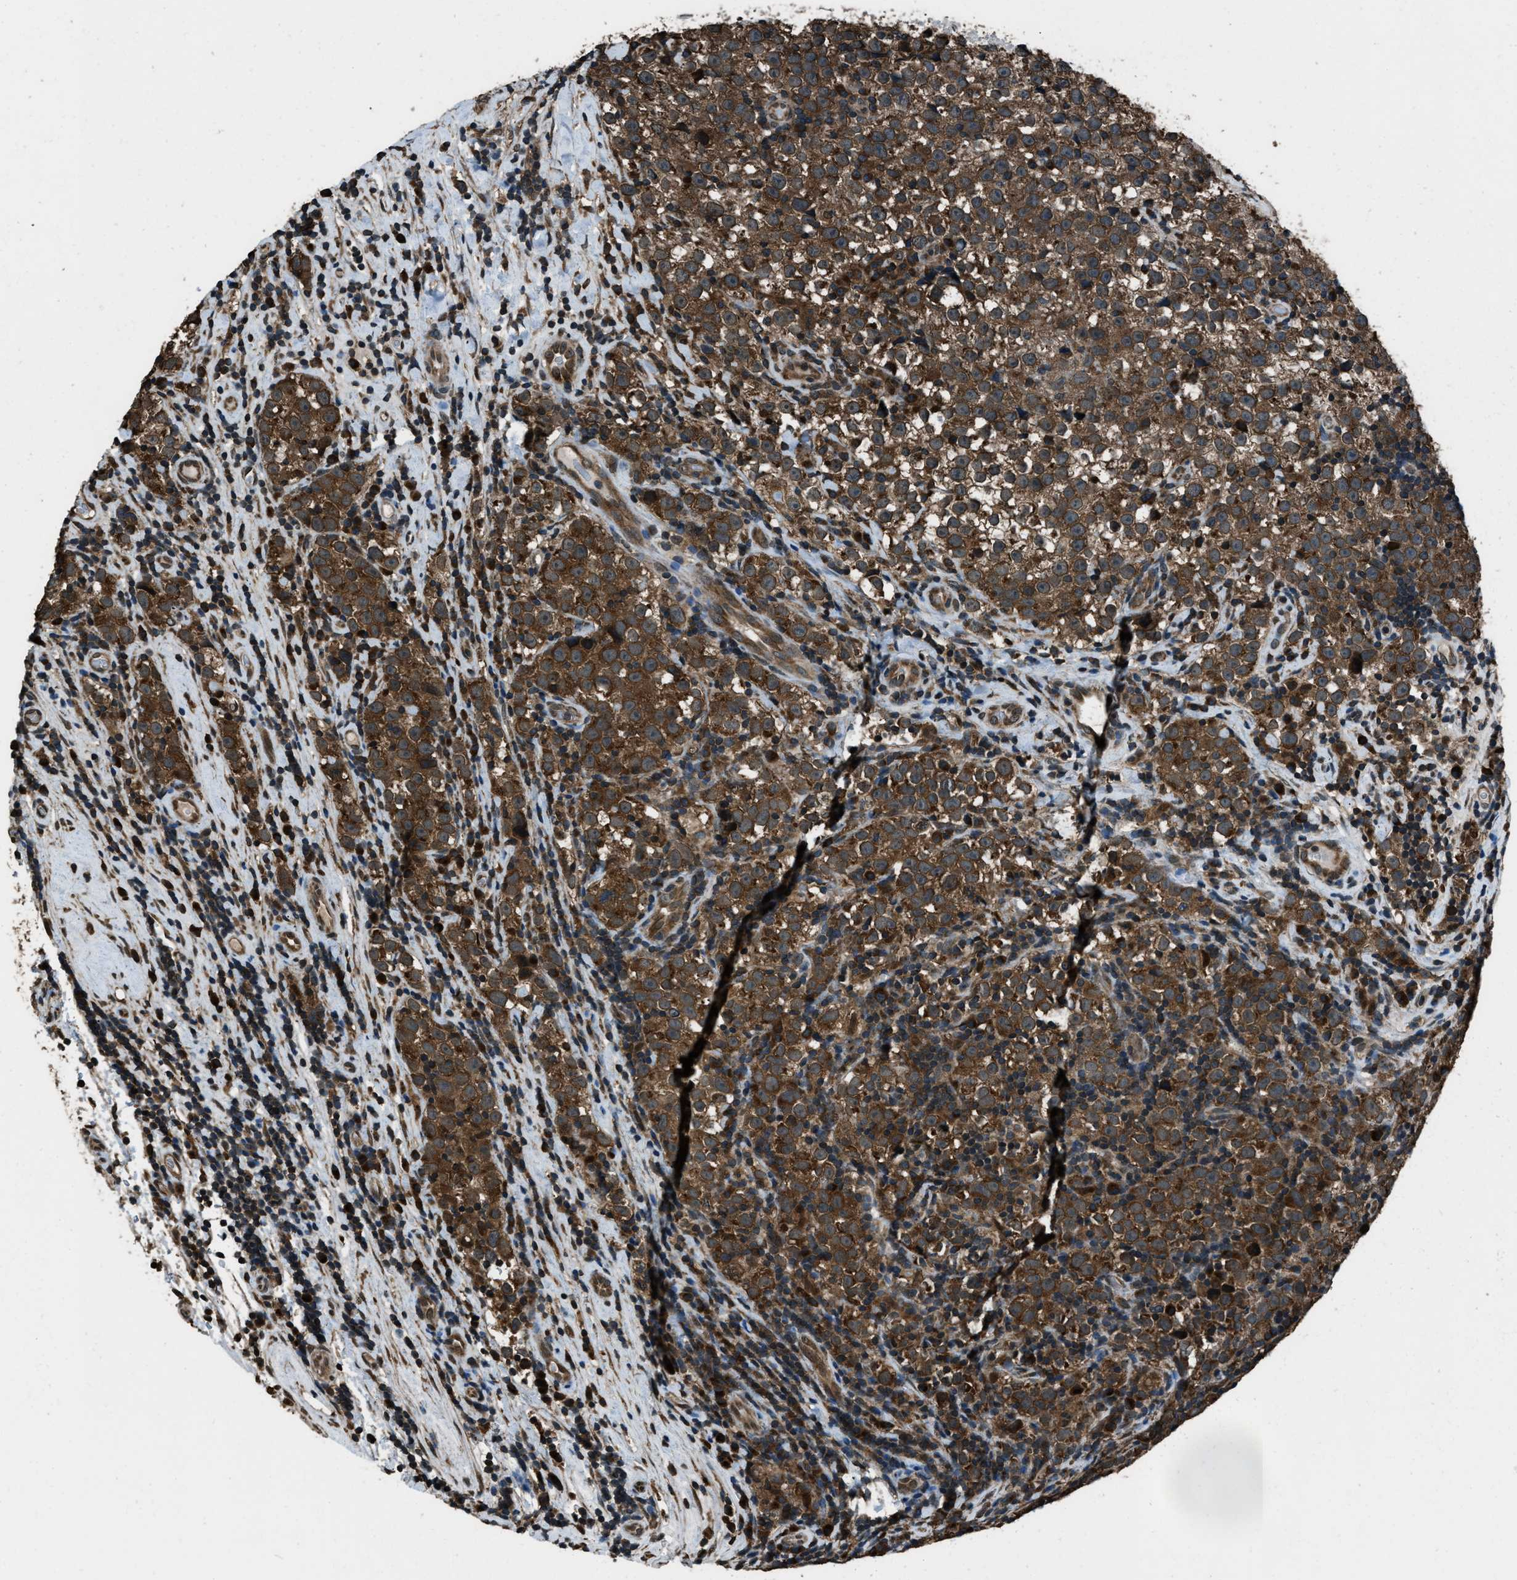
{"staining": {"intensity": "strong", "quantity": ">75%", "location": "cytoplasmic/membranous"}, "tissue": "testis cancer", "cell_type": "Tumor cells", "image_type": "cancer", "snomed": [{"axis": "morphology", "description": "Normal tissue, NOS"}, {"axis": "morphology", "description": "Seminoma, NOS"}, {"axis": "topography", "description": "Testis"}], "caption": "The image exhibits immunohistochemical staining of seminoma (testis). There is strong cytoplasmic/membranous positivity is present in about >75% of tumor cells.", "gene": "TRIM4", "patient": {"sex": "male", "age": 43}}